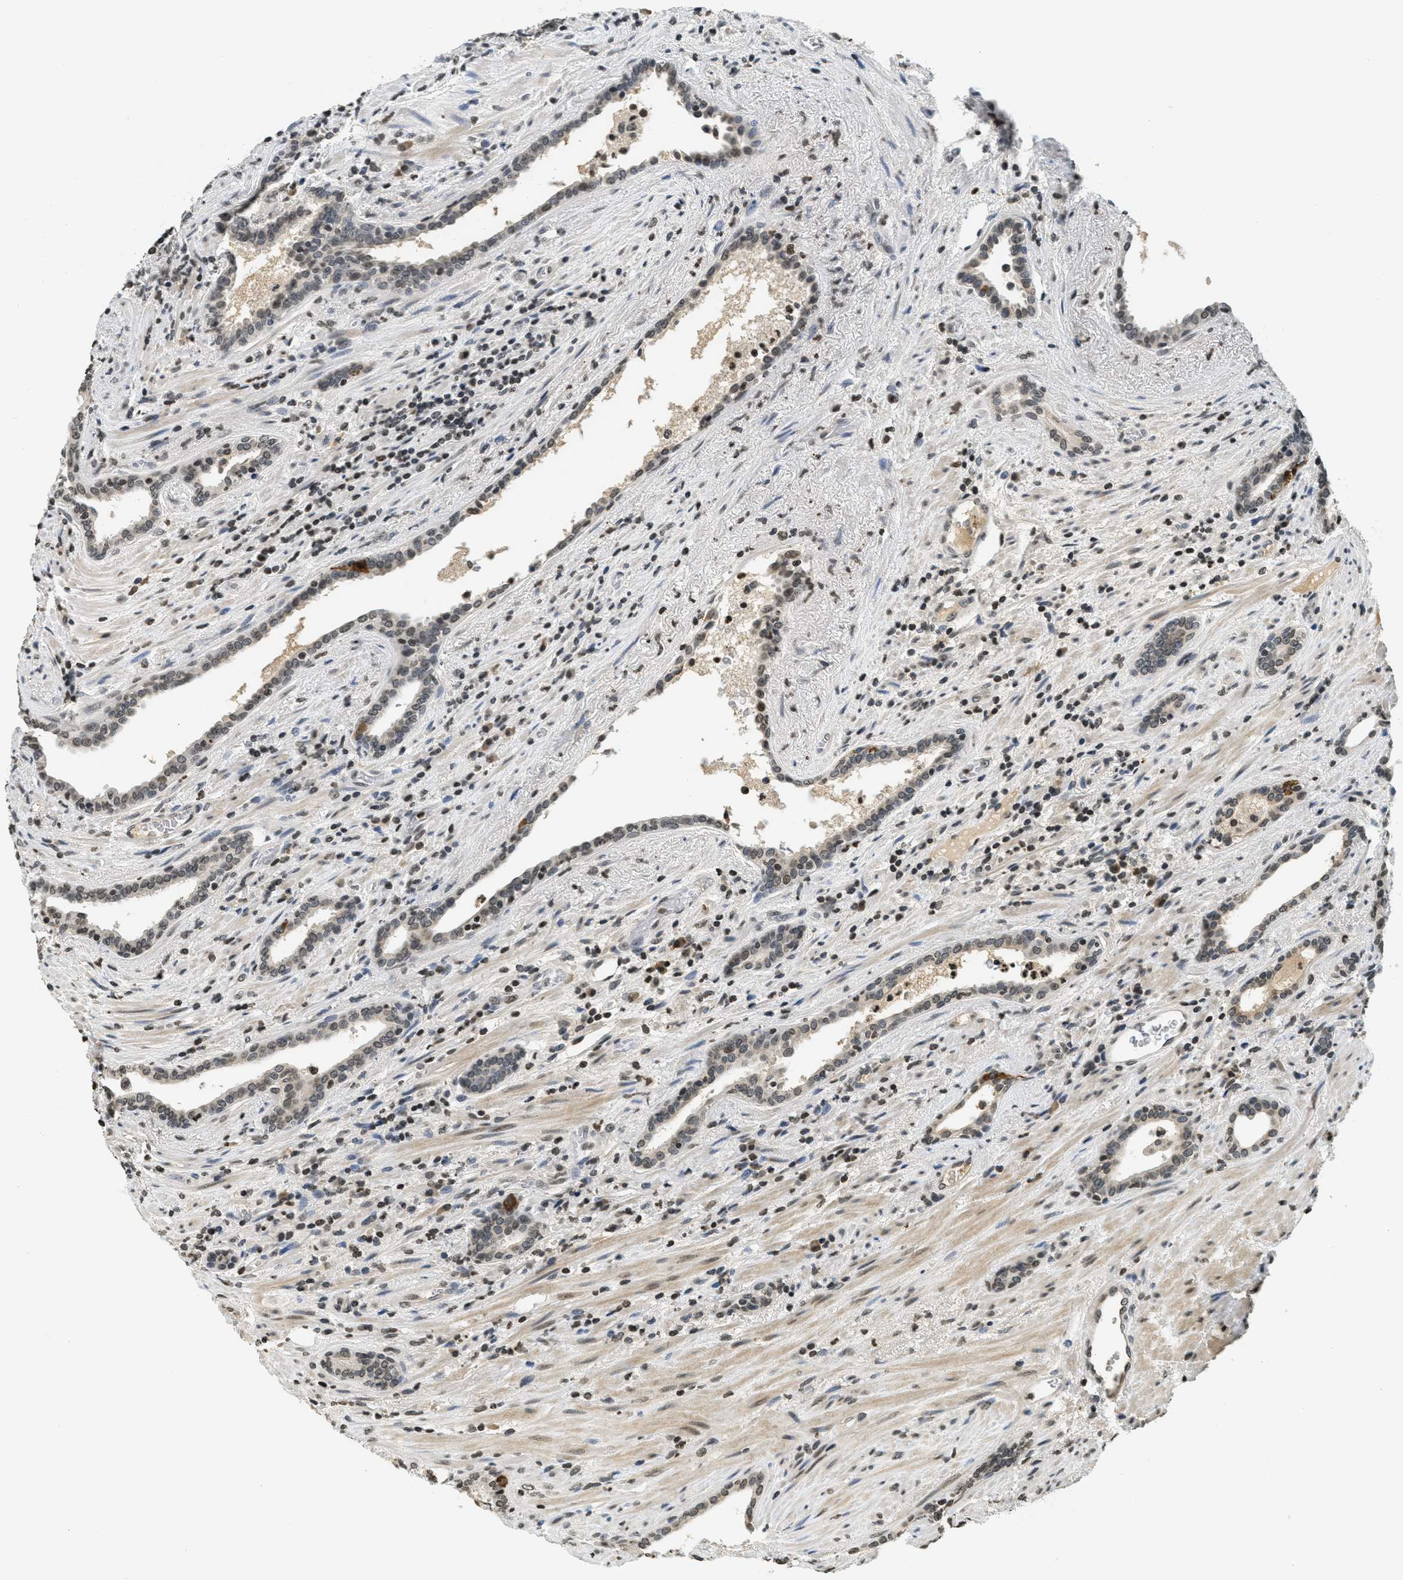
{"staining": {"intensity": "weak", "quantity": ">75%", "location": "nuclear"}, "tissue": "prostate cancer", "cell_type": "Tumor cells", "image_type": "cancer", "snomed": [{"axis": "morphology", "description": "Adenocarcinoma, High grade"}, {"axis": "topography", "description": "Prostate"}], "caption": "Protein staining shows weak nuclear positivity in approximately >75% of tumor cells in prostate cancer.", "gene": "LDB2", "patient": {"sex": "male", "age": 71}}